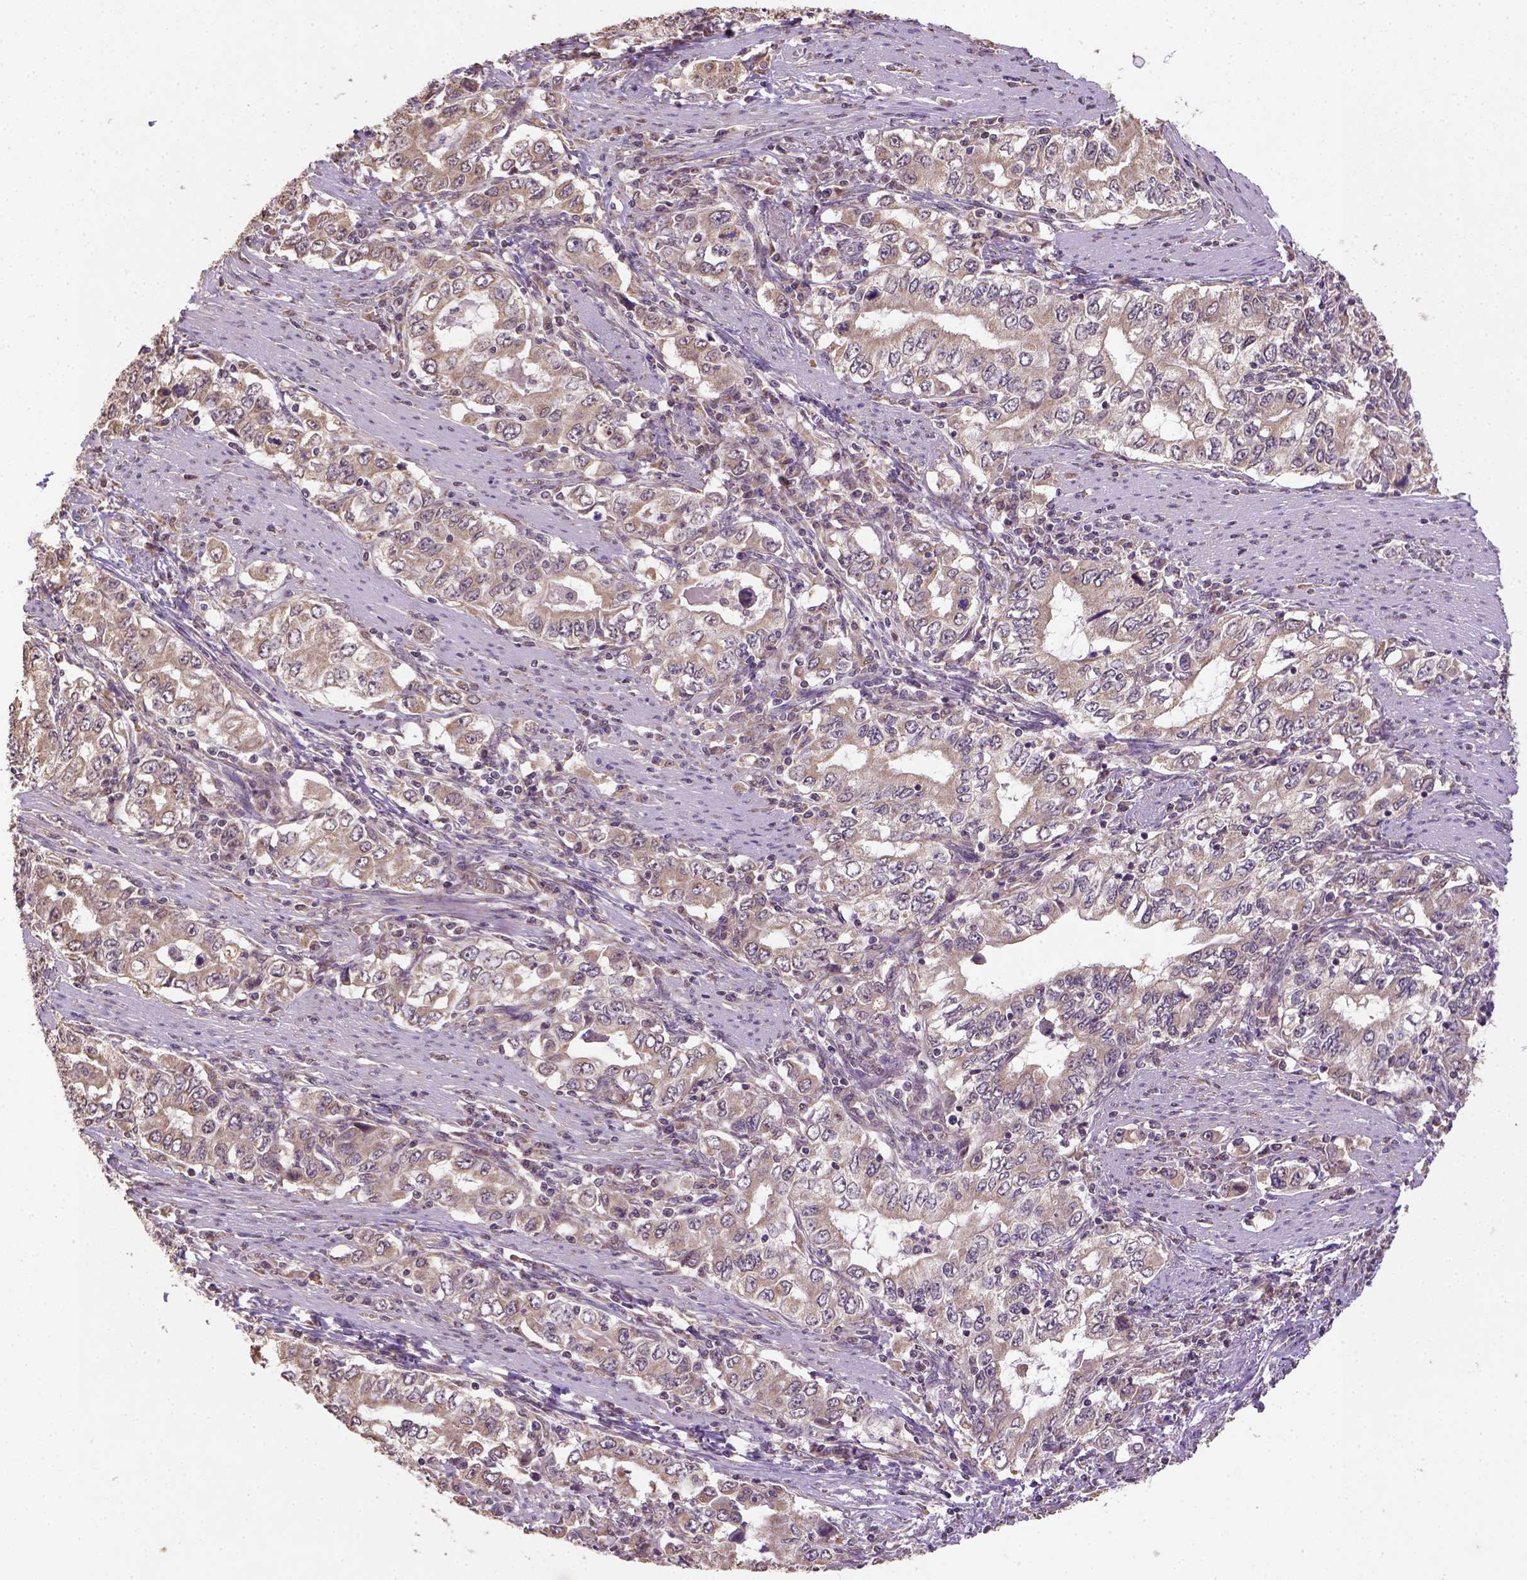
{"staining": {"intensity": "moderate", "quantity": ">75%", "location": "cytoplasmic/membranous"}, "tissue": "stomach cancer", "cell_type": "Tumor cells", "image_type": "cancer", "snomed": [{"axis": "morphology", "description": "Adenocarcinoma, NOS"}, {"axis": "topography", "description": "Stomach, lower"}], "caption": "Human stomach cancer stained with a protein marker demonstrates moderate staining in tumor cells.", "gene": "NUDT10", "patient": {"sex": "female", "age": 72}}